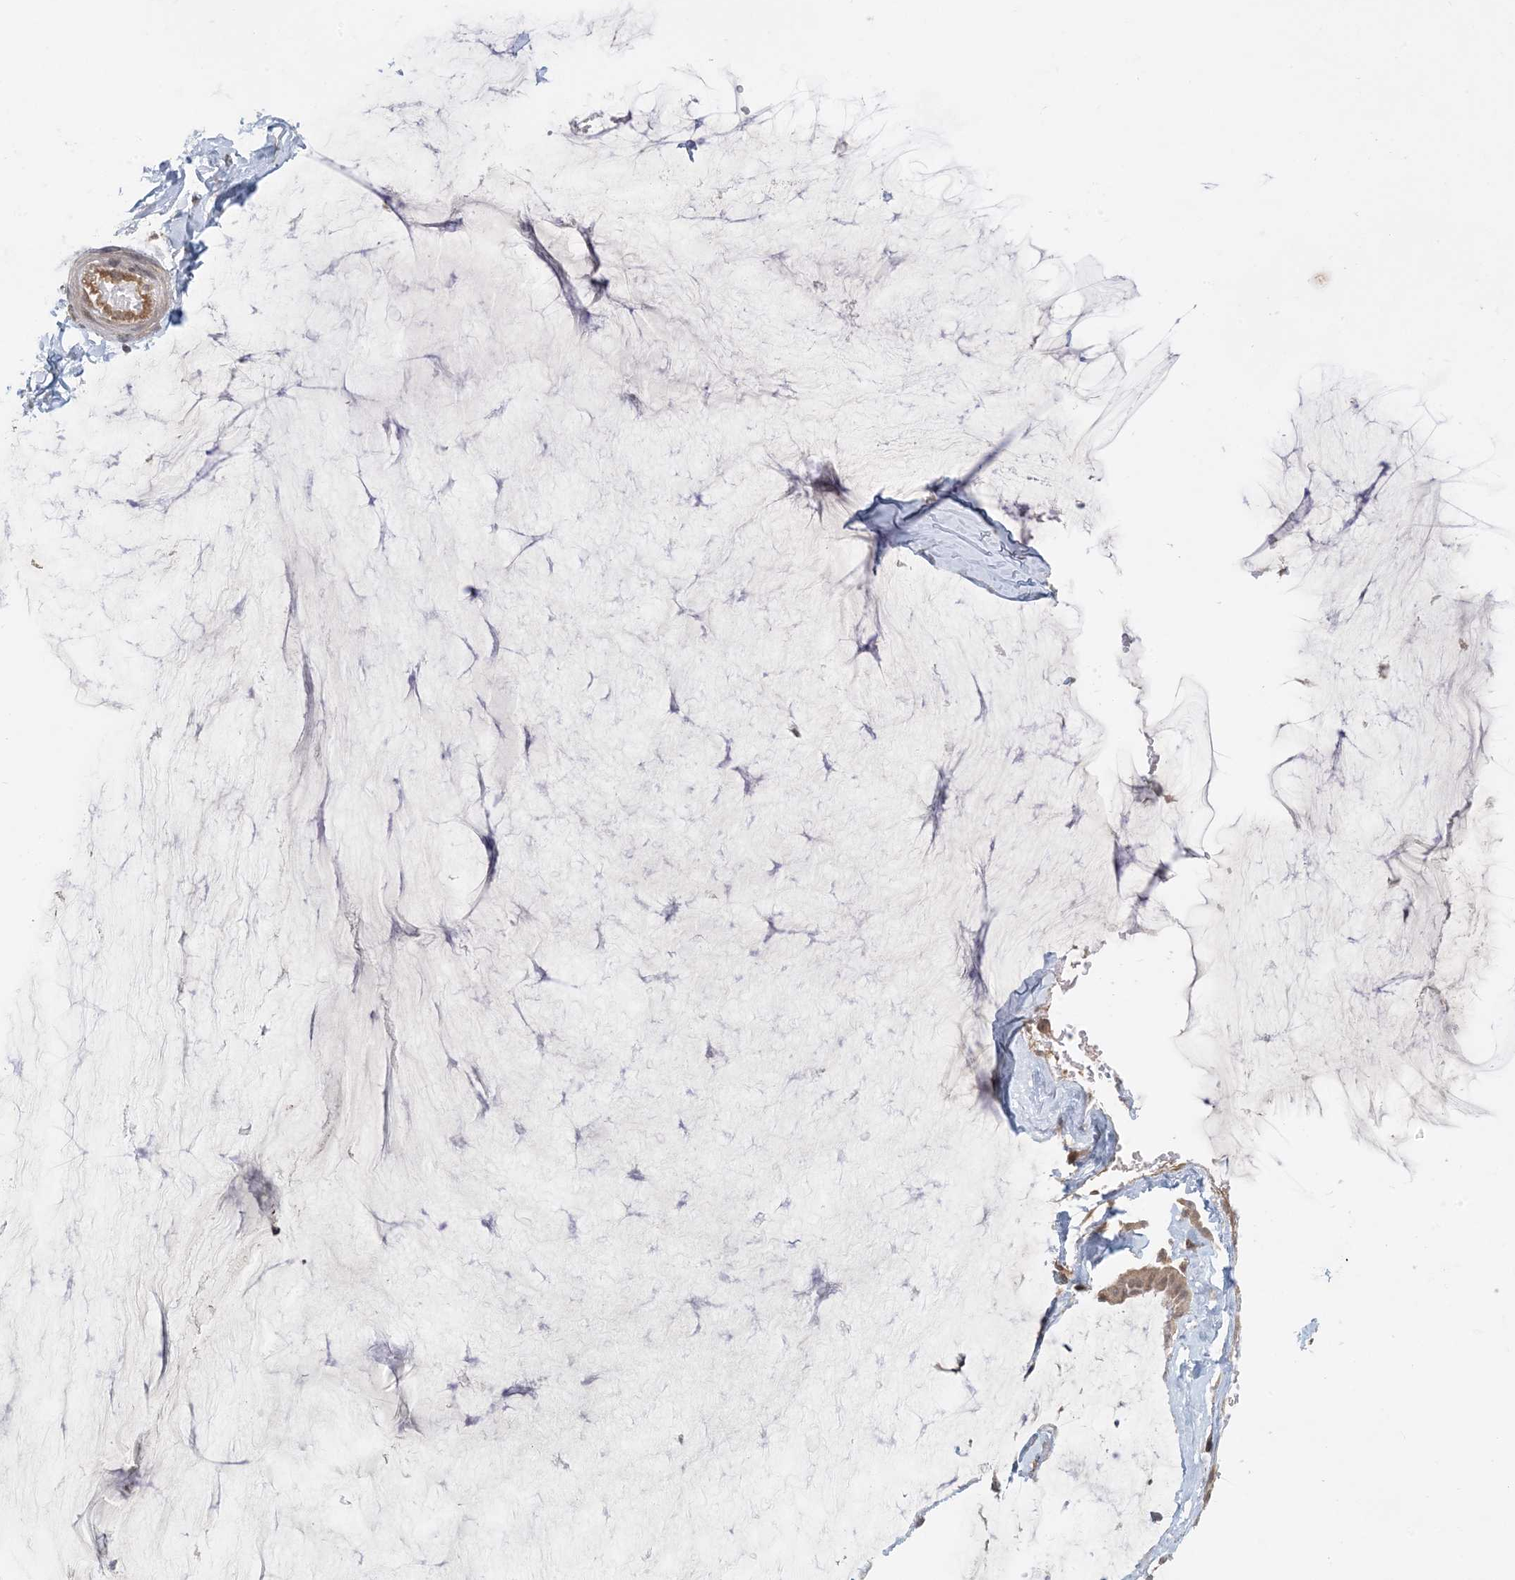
{"staining": {"intensity": "weak", "quantity": ">75%", "location": "cytoplasmic/membranous"}, "tissue": "ovarian cancer", "cell_type": "Tumor cells", "image_type": "cancer", "snomed": [{"axis": "morphology", "description": "Cystadenocarcinoma, mucinous, NOS"}, {"axis": "topography", "description": "Ovary"}], "caption": "Immunohistochemical staining of human ovarian cancer (mucinous cystadenocarcinoma) demonstrates low levels of weak cytoplasmic/membranous expression in about >75% of tumor cells. The protein of interest is stained brown, and the nuclei are stained in blue (DAB IHC with brightfield microscopy, high magnification).", "gene": "OBI1", "patient": {"sex": "female", "age": 39}}